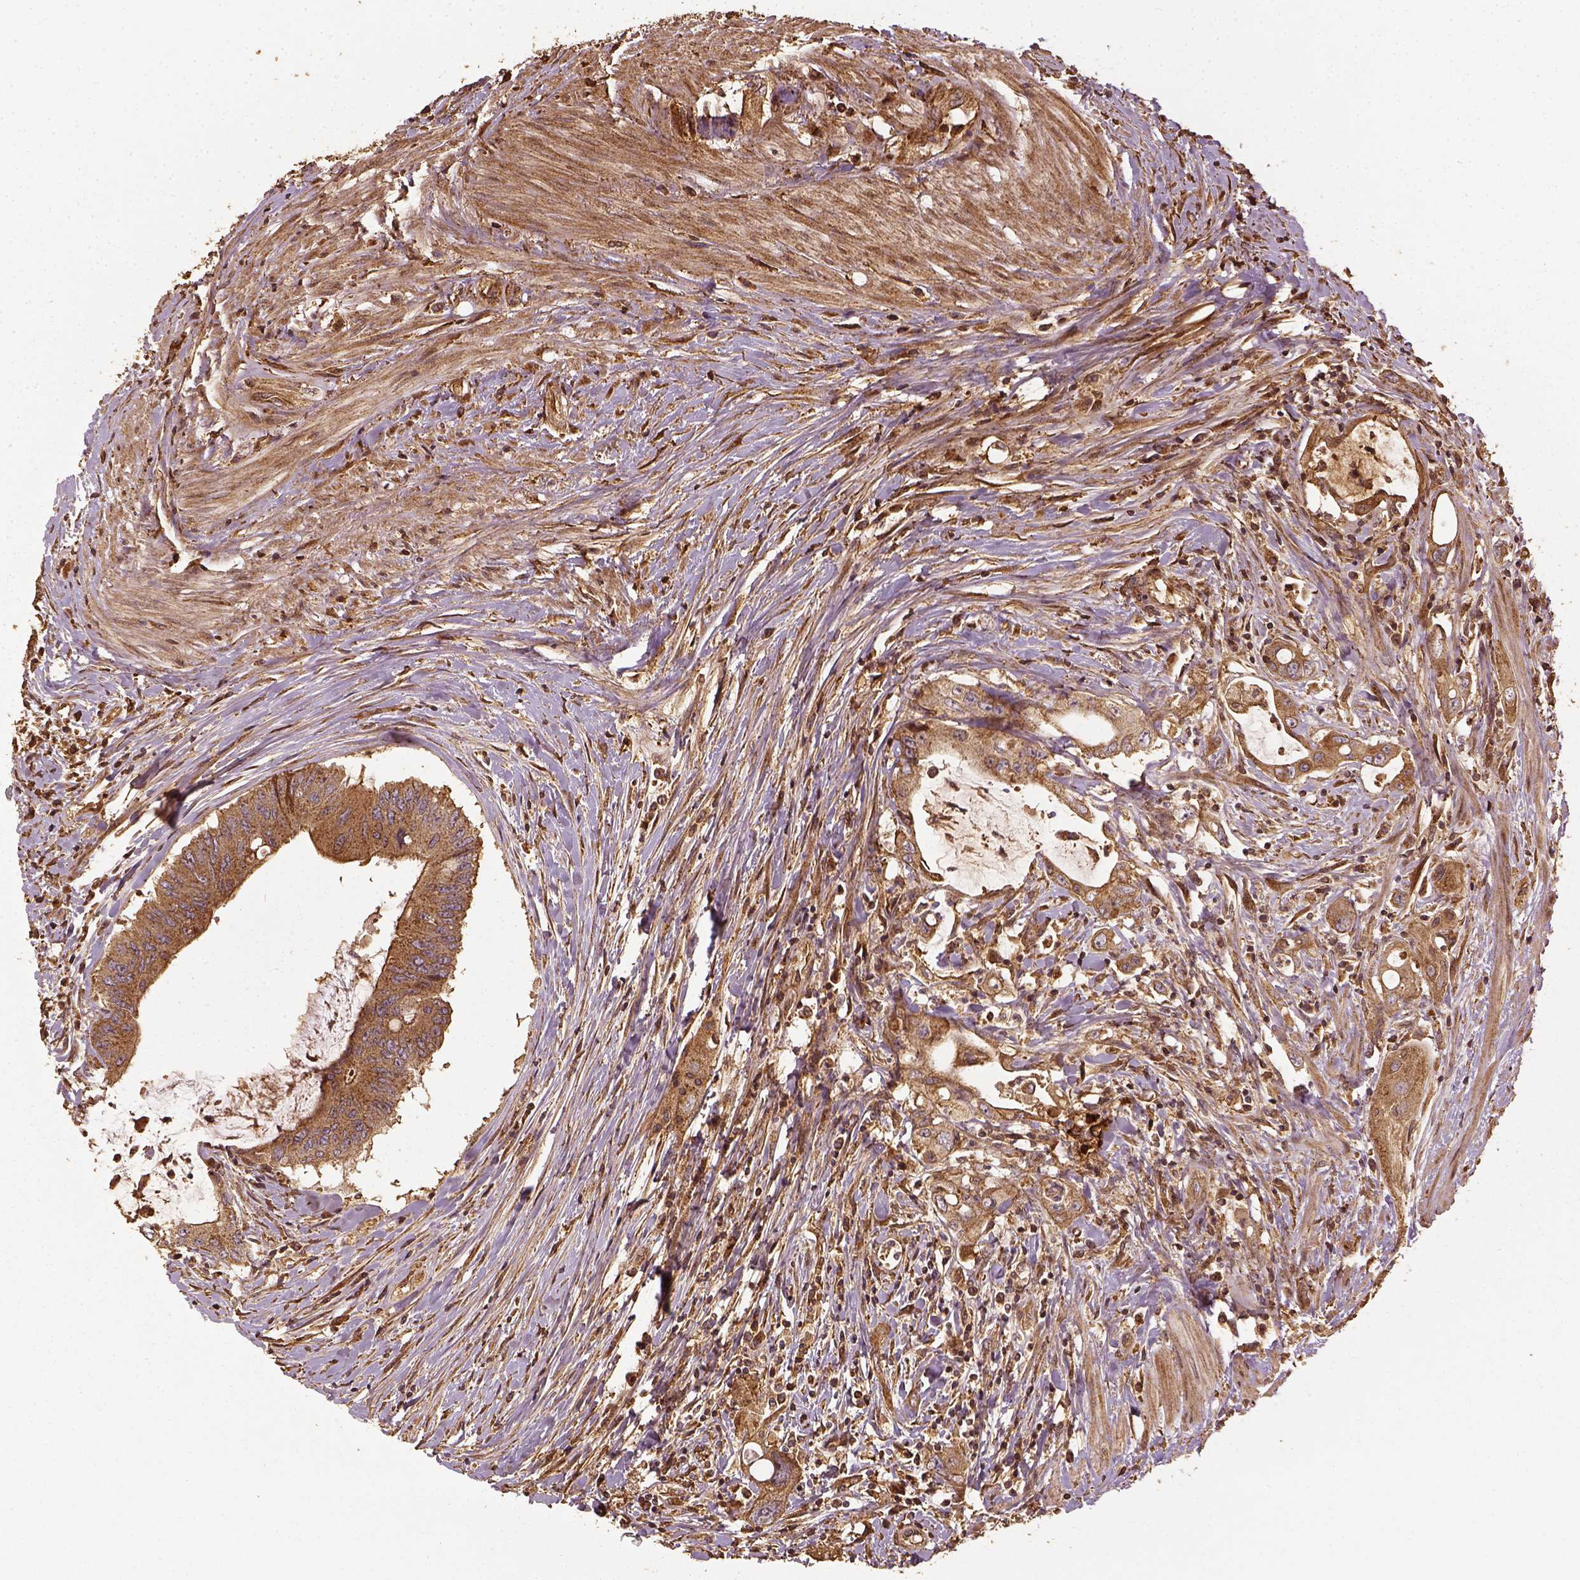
{"staining": {"intensity": "moderate", "quantity": ">75%", "location": "cytoplasmic/membranous"}, "tissue": "colorectal cancer", "cell_type": "Tumor cells", "image_type": "cancer", "snomed": [{"axis": "morphology", "description": "Adenocarcinoma, NOS"}, {"axis": "topography", "description": "Rectum"}], "caption": "This is an image of immunohistochemistry (IHC) staining of colorectal cancer, which shows moderate expression in the cytoplasmic/membranous of tumor cells.", "gene": "VEGFA", "patient": {"sex": "male", "age": 59}}